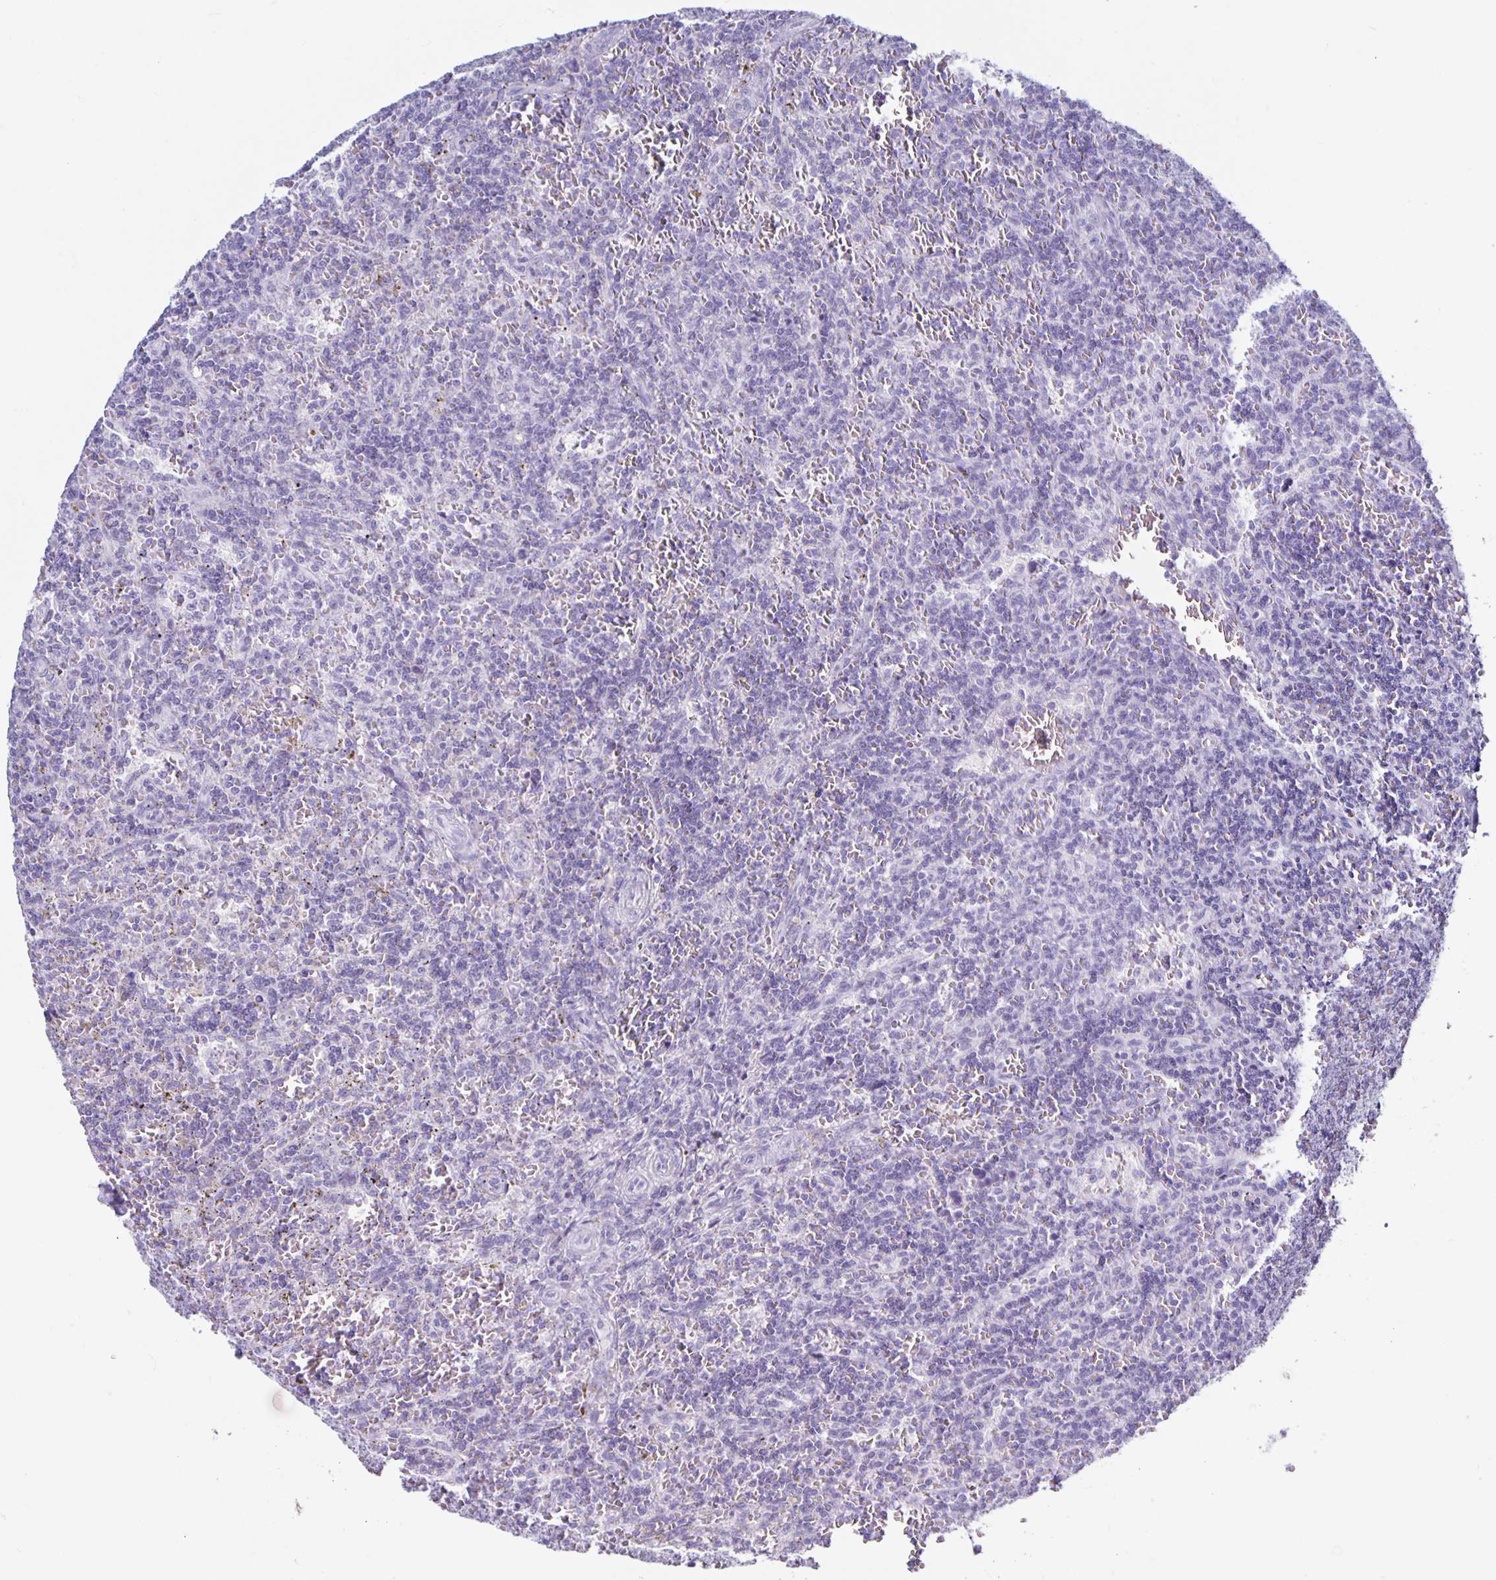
{"staining": {"intensity": "negative", "quantity": "none", "location": "none"}, "tissue": "lymphoma", "cell_type": "Tumor cells", "image_type": "cancer", "snomed": [{"axis": "morphology", "description": "Malignant lymphoma, non-Hodgkin's type, Low grade"}, {"axis": "topography", "description": "Spleen"}], "caption": "An image of lymphoma stained for a protein exhibits no brown staining in tumor cells.", "gene": "CT45A5", "patient": {"sex": "male", "age": 73}}